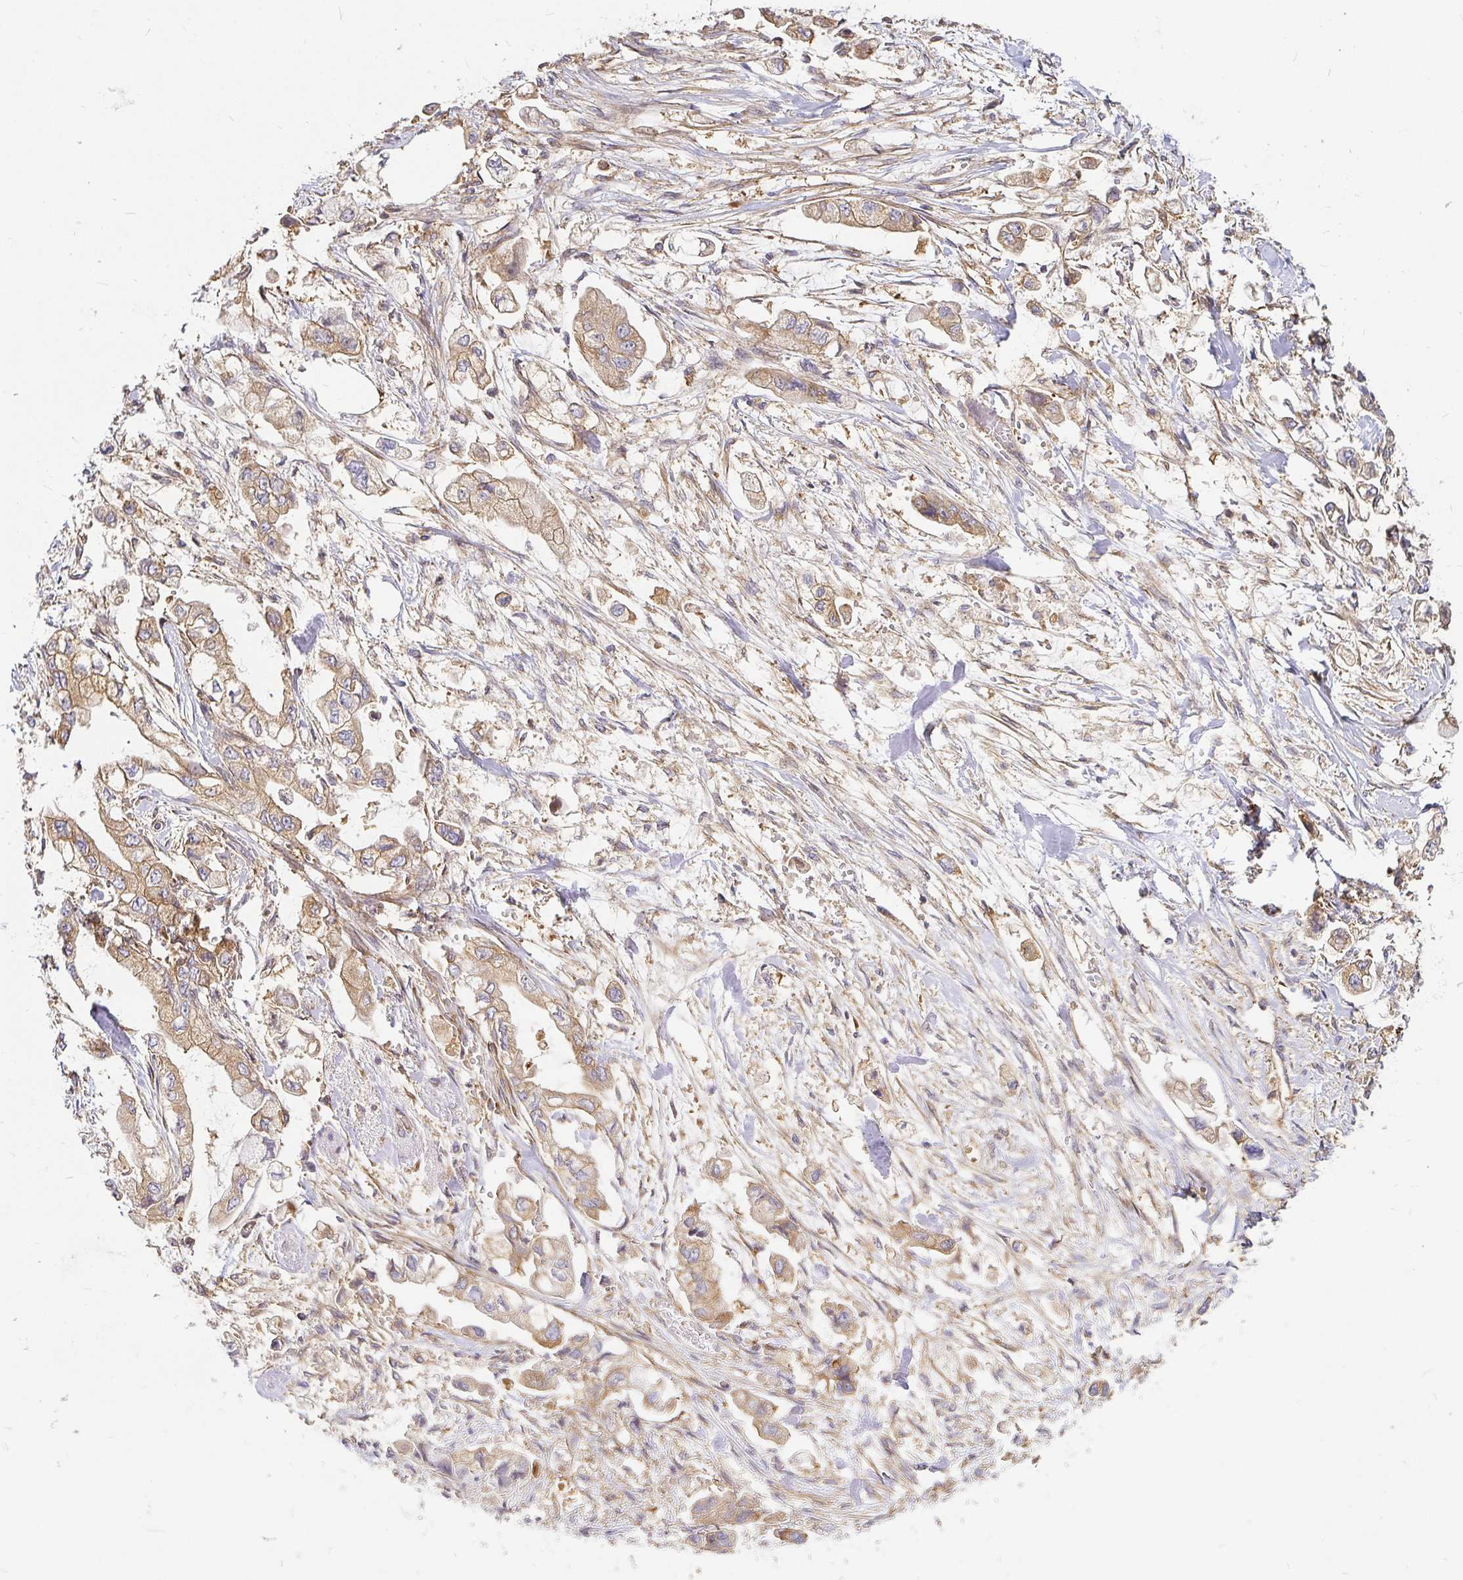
{"staining": {"intensity": "weak", "quantity": "25%-75%", "location": "cytoplasmic/membranous"}, "tissue": "stomach cancer", "cell_type": "Tumor cells", "image_type": "cancer", "snomed": [{"axis": "morphology", "description": "Adenocarcinoma, NOS"}, {"axis": "topography", "description": "Stomach"}], "caption": "Stomach cancer (adenocarcinoma) stained with a brown dye demonstrates weak cytoplasmic/membranous positive staining in about 25%-75% of tumor cells.", "gene": "KIF5B", "patient": {"sex": "male", "age": 62}}